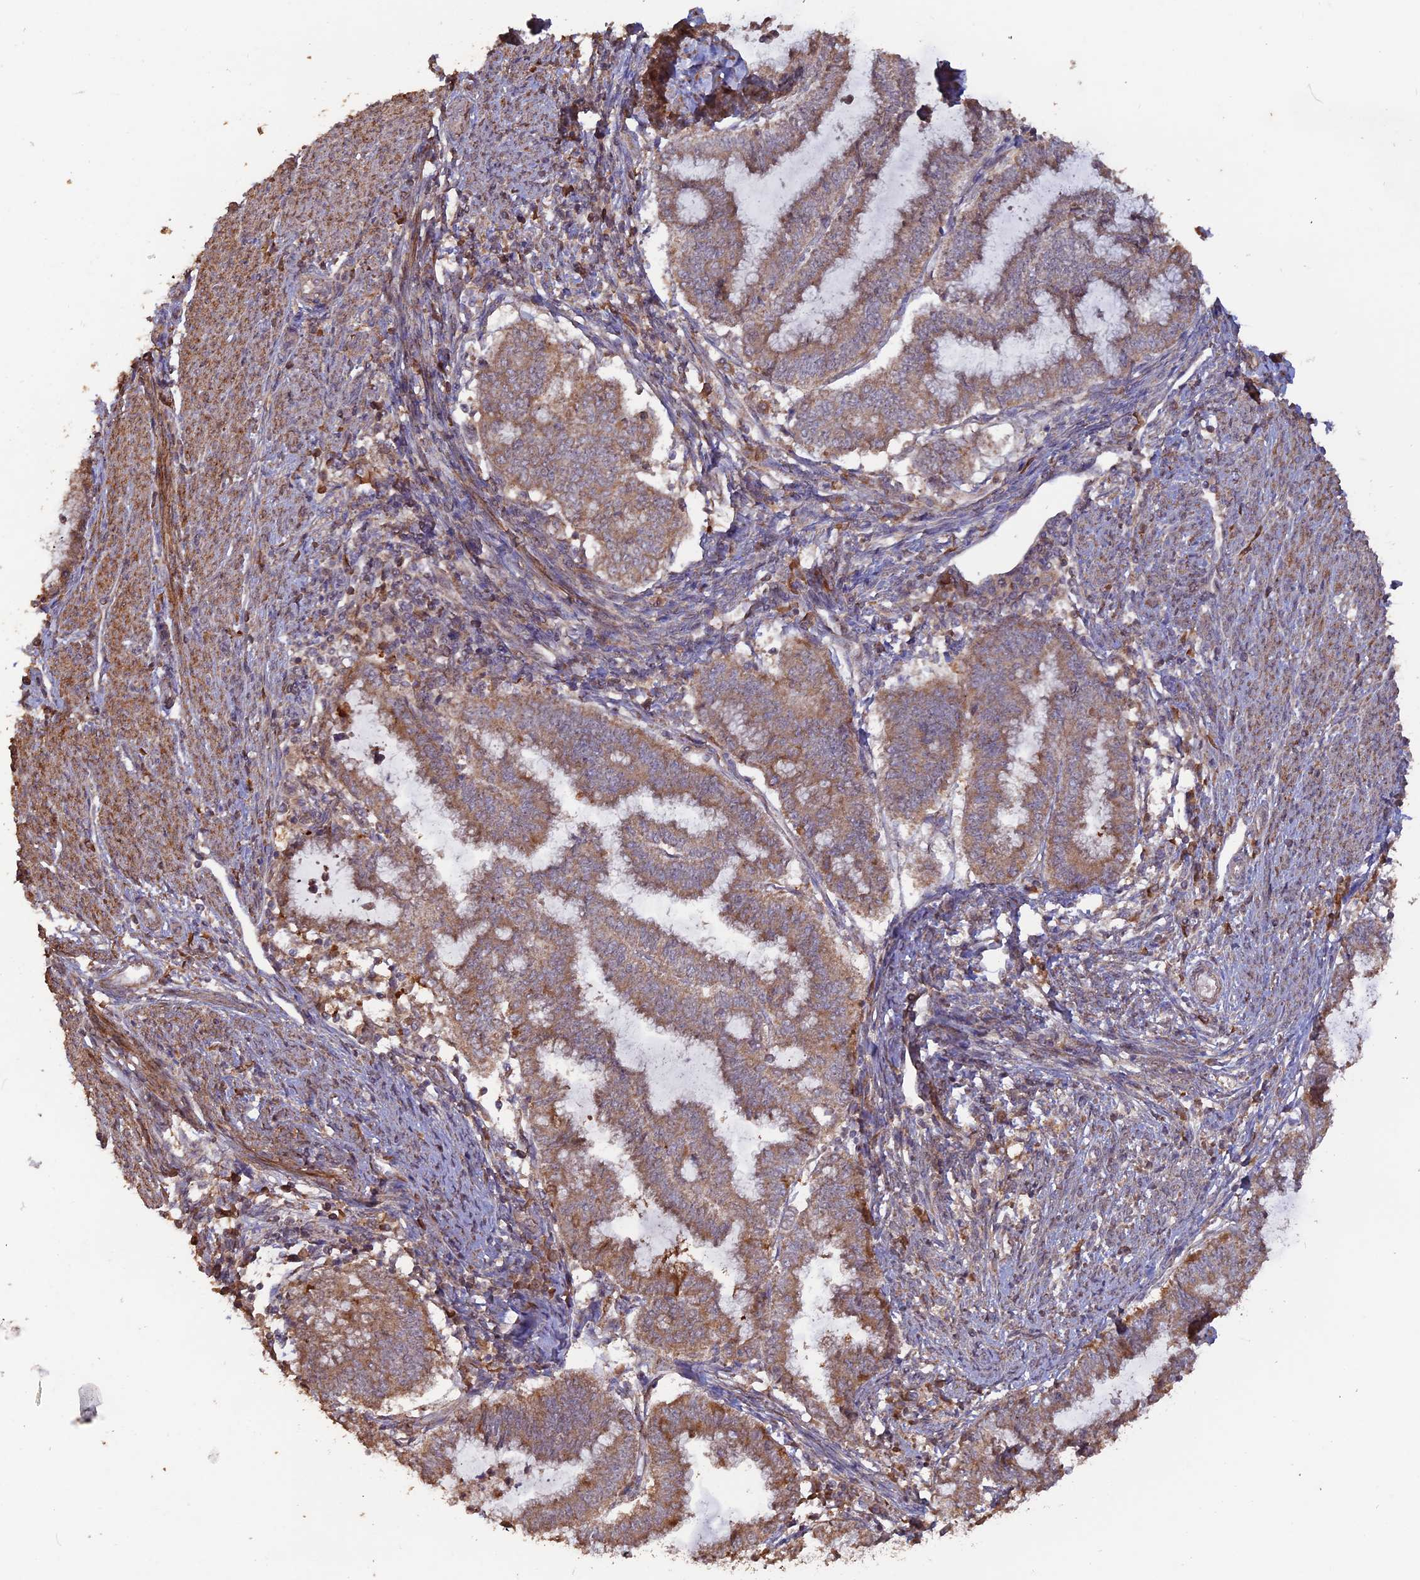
{"staining": {"intensity": "moderate", "quantity": ">75%", "location": "cytoplasmic/membranous"}, "tissue": "endometrial cancer", "cell_type": "Tumor cells", "image_type": "cancer", "snomed": [{"axis": "morphology", "description": "Adenocarcinoma, NOS"}, {"axis": "topography", "description": "Endometrium"}], "caption": "Immunohistochemistry (DAB (3,3'-diaminobenzidine)) staining of adenocarcinoma (endometrial) demonstrates moderate cytoplasmic/membranous protein expression in approximately >75% of tumor cells.", "gene": "LAYN", "patient": {"sex": "female", "age": 79}}